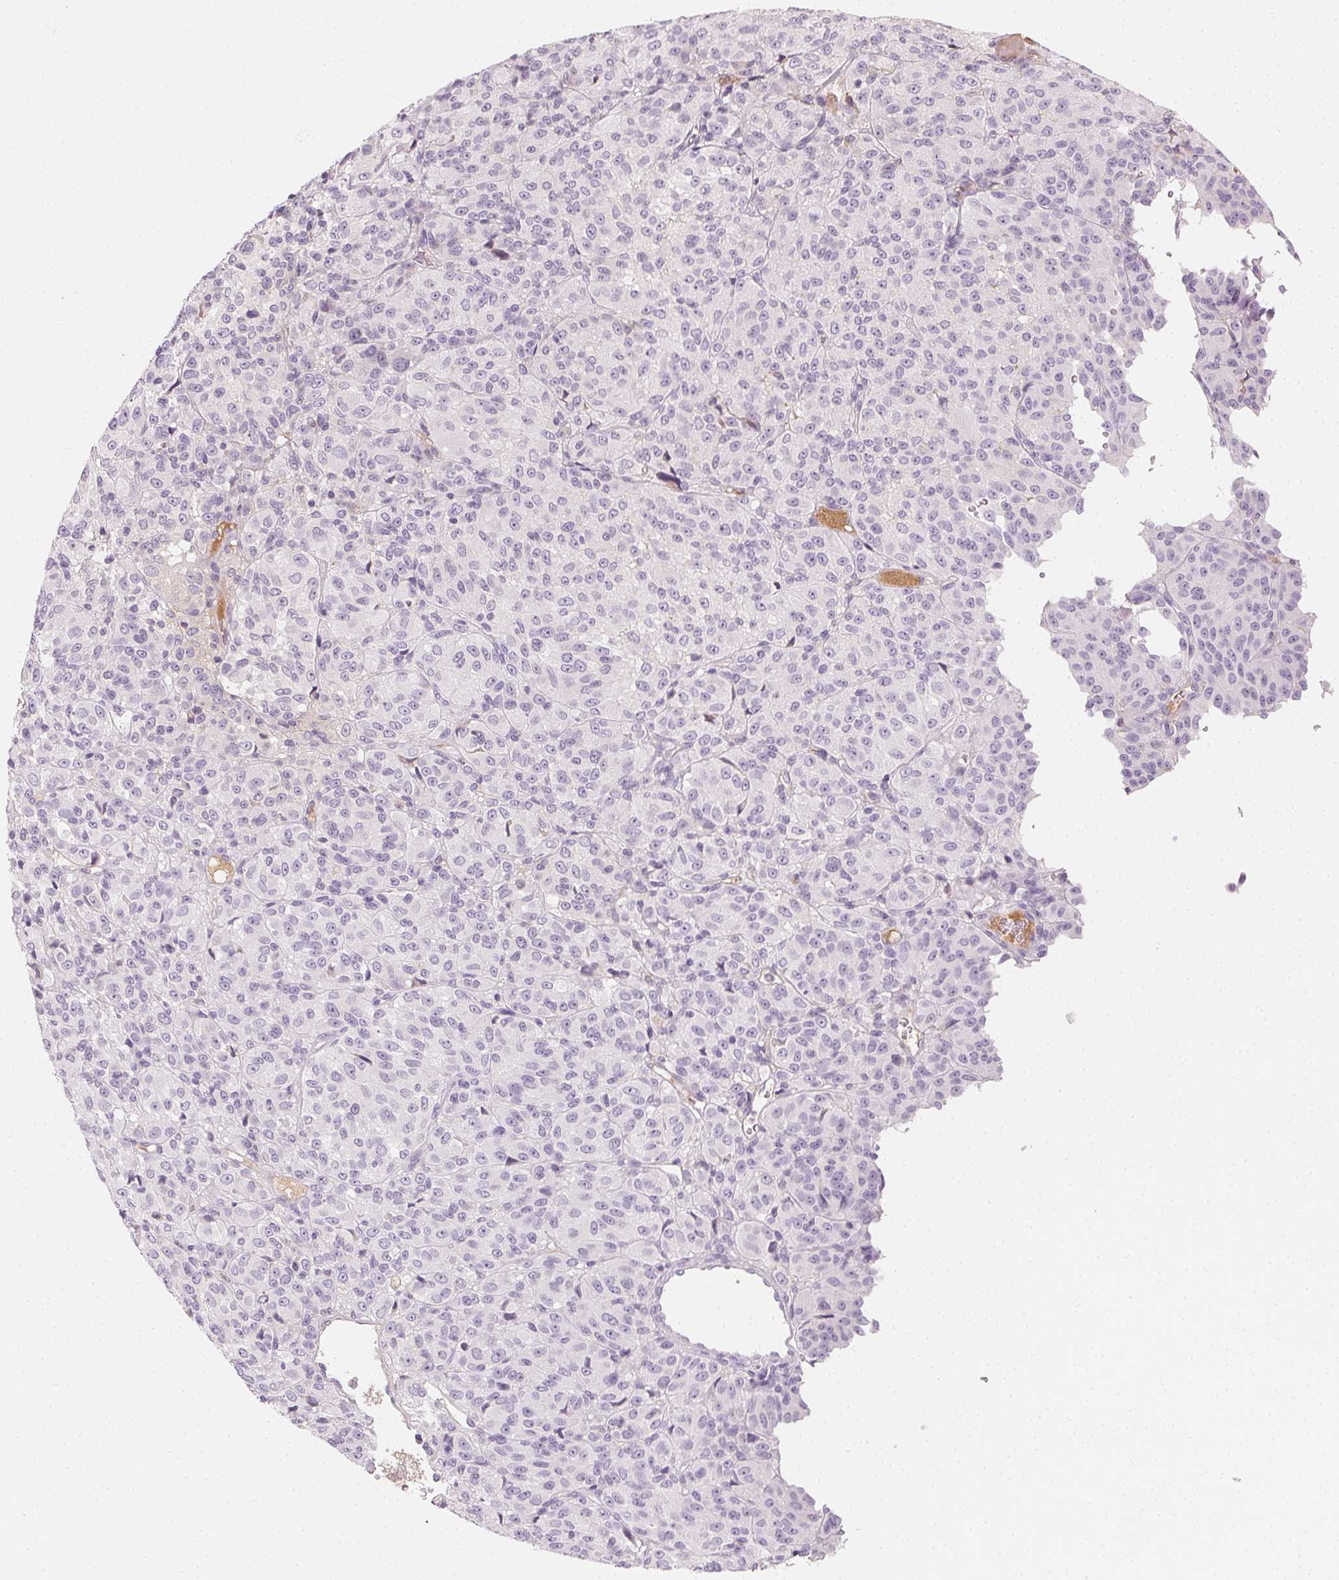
{"staining": {"intensity": "negative", "quantity": "none", "location": "none"}, "tissue": "melanoma", "cell_type": "Tumor cells", "image_type": "cancer", "snomed": [{"axis": "morphology", "description": "Malignant melanoma, Metastatic site"}, {"axis": "topography", "description": "Brain"}], "caption": "The micrograph demonstrates no significant staining in tumor cells of melanoma.", "gene": "AFM", "patient": {"sex": "female", "age": 56}}